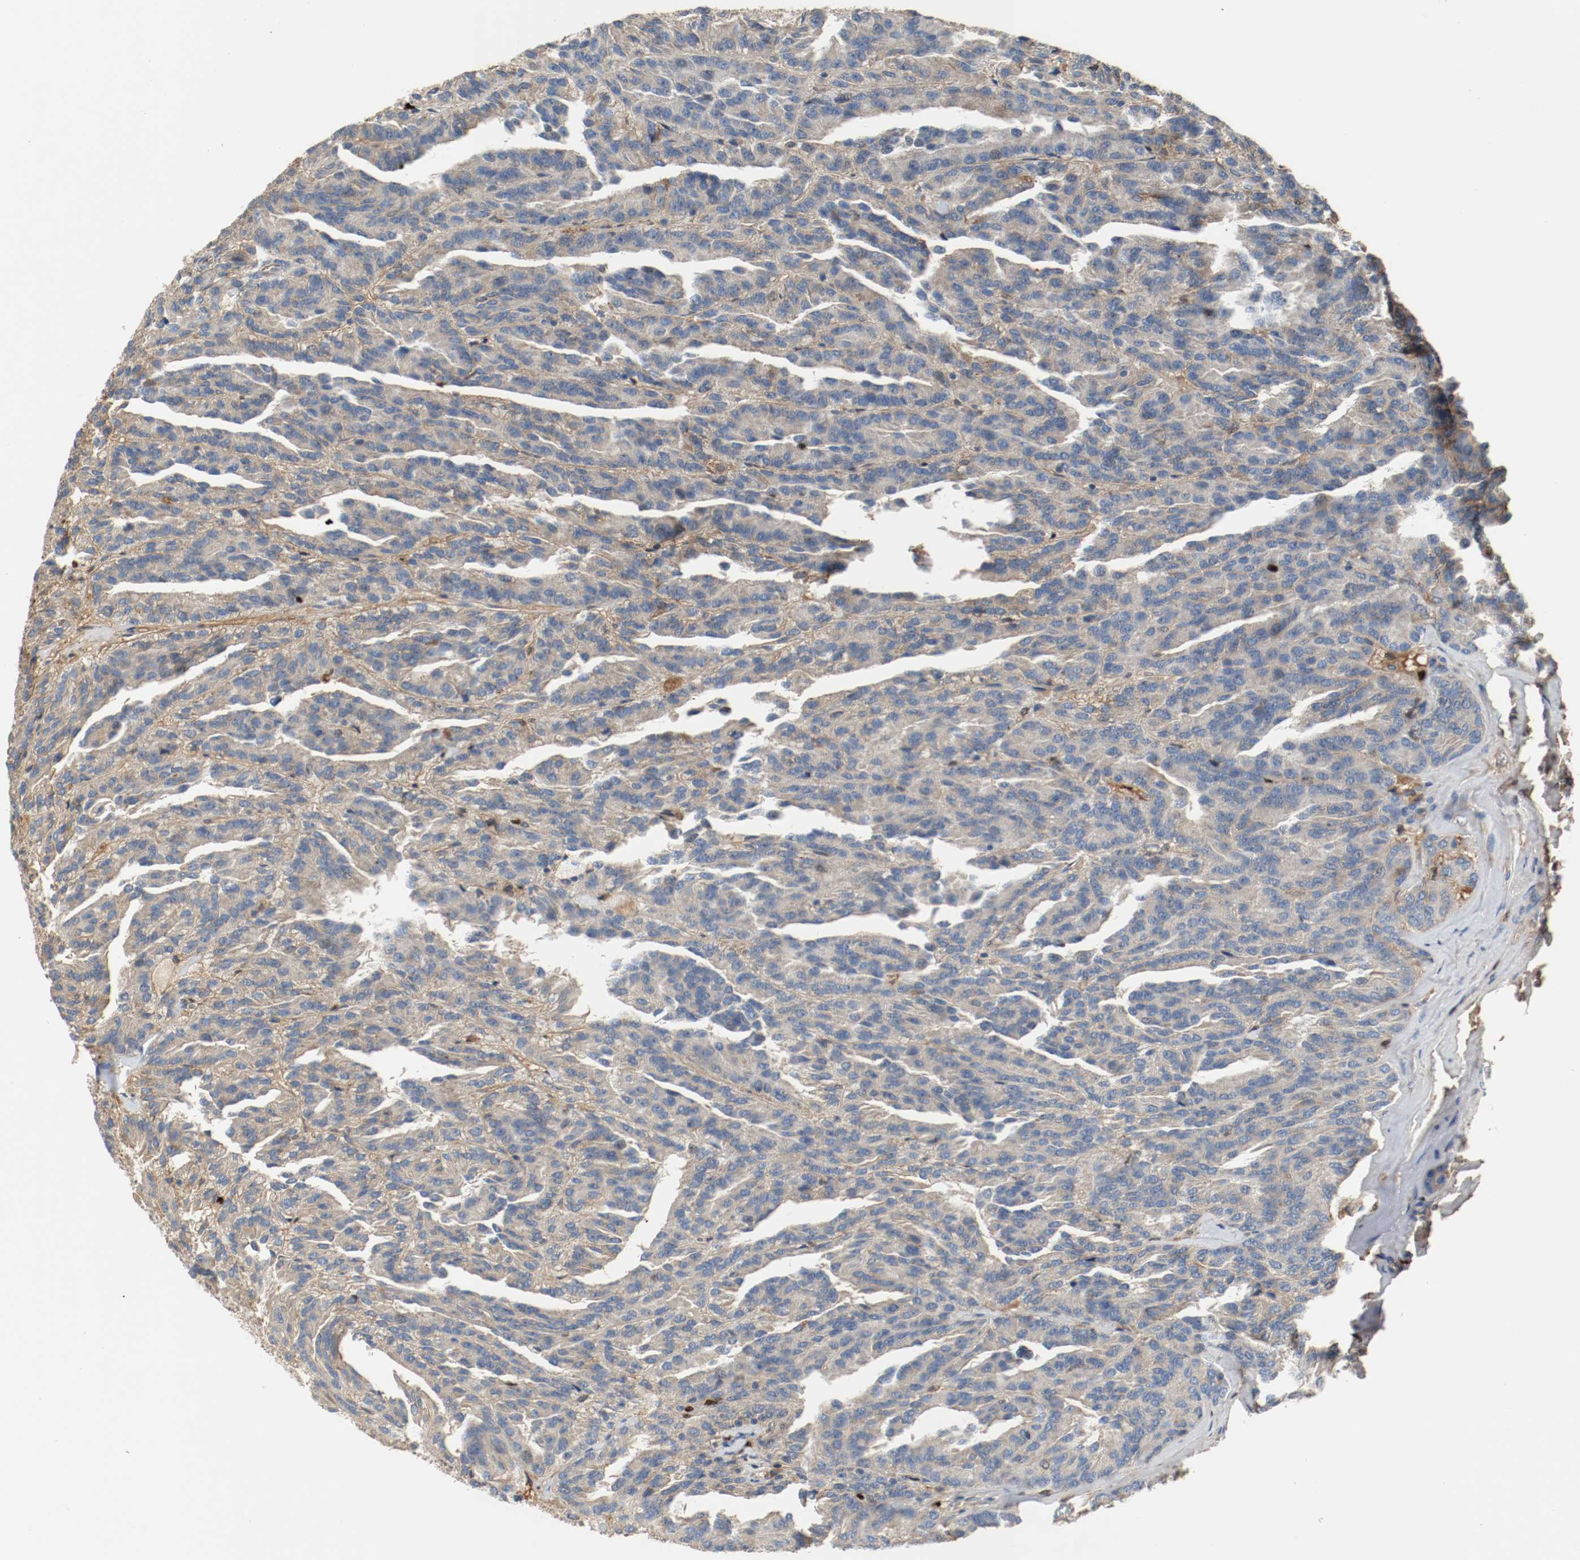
{"staining": {"intensity": "negative", "quantity": "none", "location": "none"}, "tissue": "renal cancer", "cell_type": "Tumor cells", "image_type": "cancer", "snomed": [{"axis": "morphology", "description": "Adenocarcinoma, NOS"}, {"axis": "topography", "description": "Kidney"}], "caption": "This is an immunohistochemistry (IHC) micrograph of human renal cancer. There is no expression in tumor cells.", "gene": "BLK", "patient": {"sex": "male", "age": 46}}